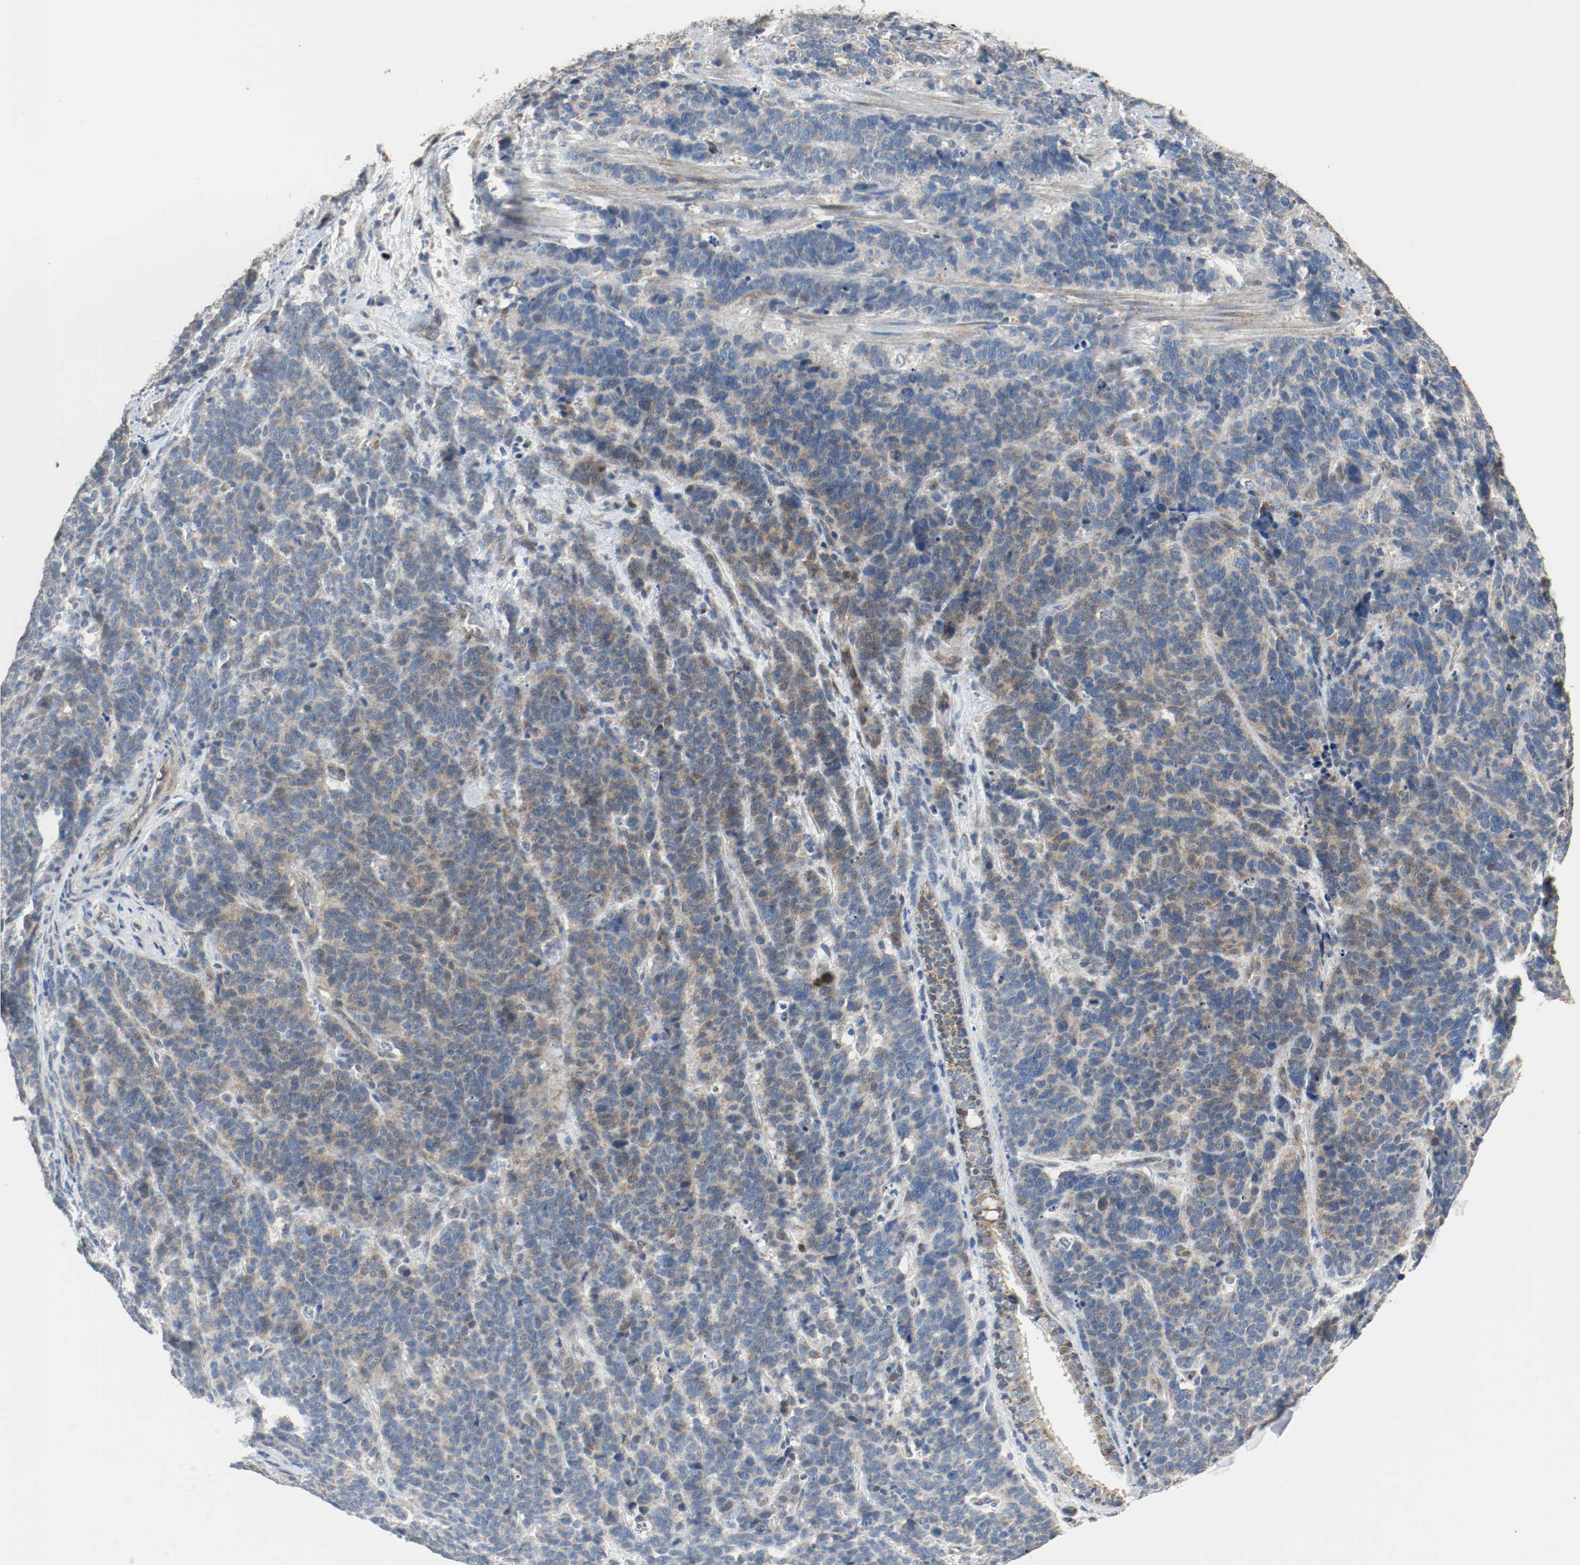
{"staining": {"intensity": "moderate", "quantity": "25%-75%", "location": "cytoplasmic/membranous"}, "tissue": "lung cancer", "cell_type": "Tumor cells", "image_type": "cancer", "snomed": [{"axis": "morphology", "description": "Neoplasm, malignant, NOS"}, {"axis": "topography", "description": "Lung"}], "caption": "This is a photomicrograph of immunohistochemistry staining of lung neoplasm (malignant), which shows moderate positivity in the cytoplasmic/membranous of tumor cells.", "gene": "ALDH4A1", "patient": {"sex": "female", "age": 58}}